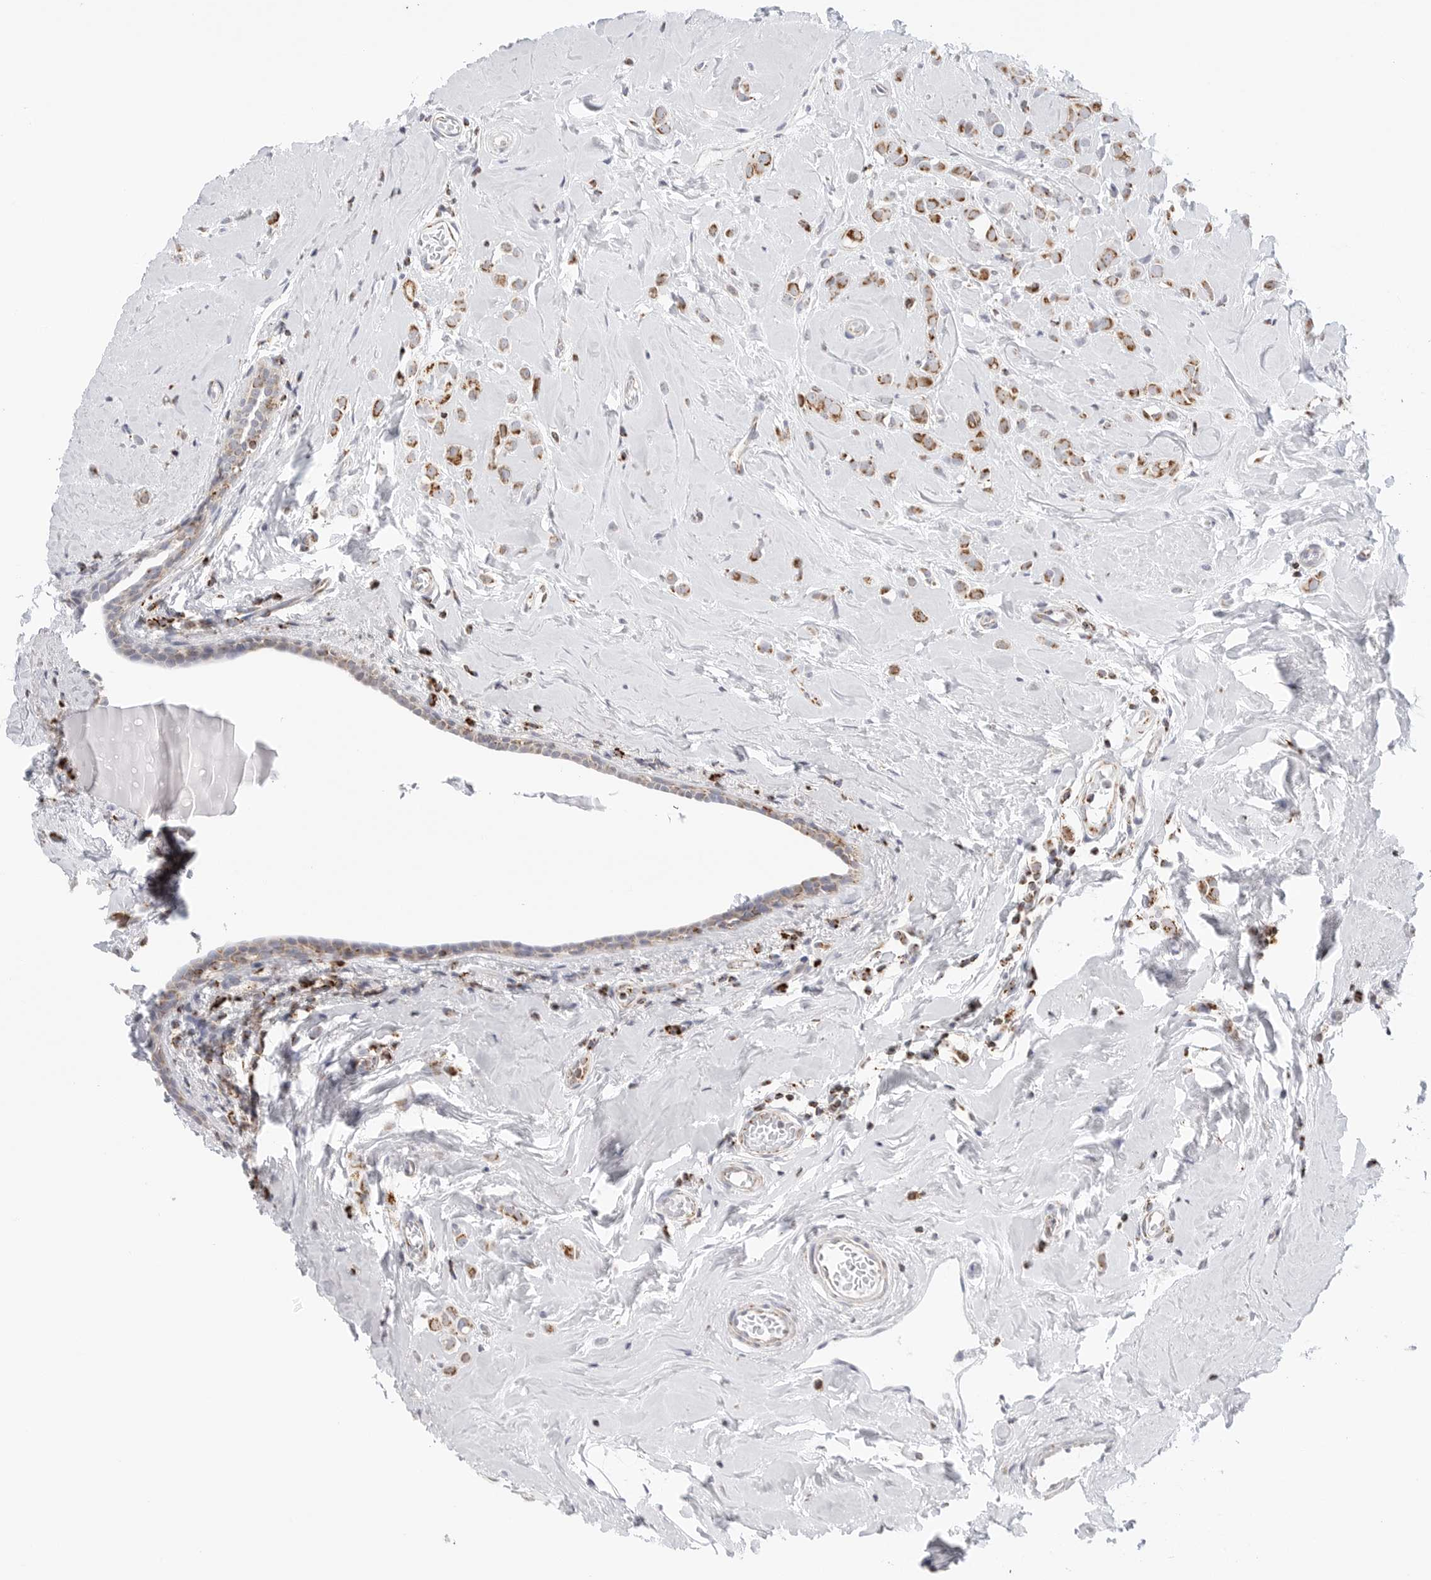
{"staining": {"intensity": "moderate", "quantity": ">75%", "location": "cytoplasmic/membranous"}, "tissue": "breast cancer", "cell_type": "Tumor cells", "image_type": "cancer", "snomed": [{"axis": "morphology", "description": "Lobular carcinoma"}, {"axis": "topography", "description": "Breast"}], "caption": "Approximately >75% of tumor cells in lobular carcinoma (breast) exhibit moderate cytoplasmic/membranous protein expression as visualized by brown immunohistochemical staining.", "gene": "ATP5IF1", "patient": {"sex": "female", "age": 47}}